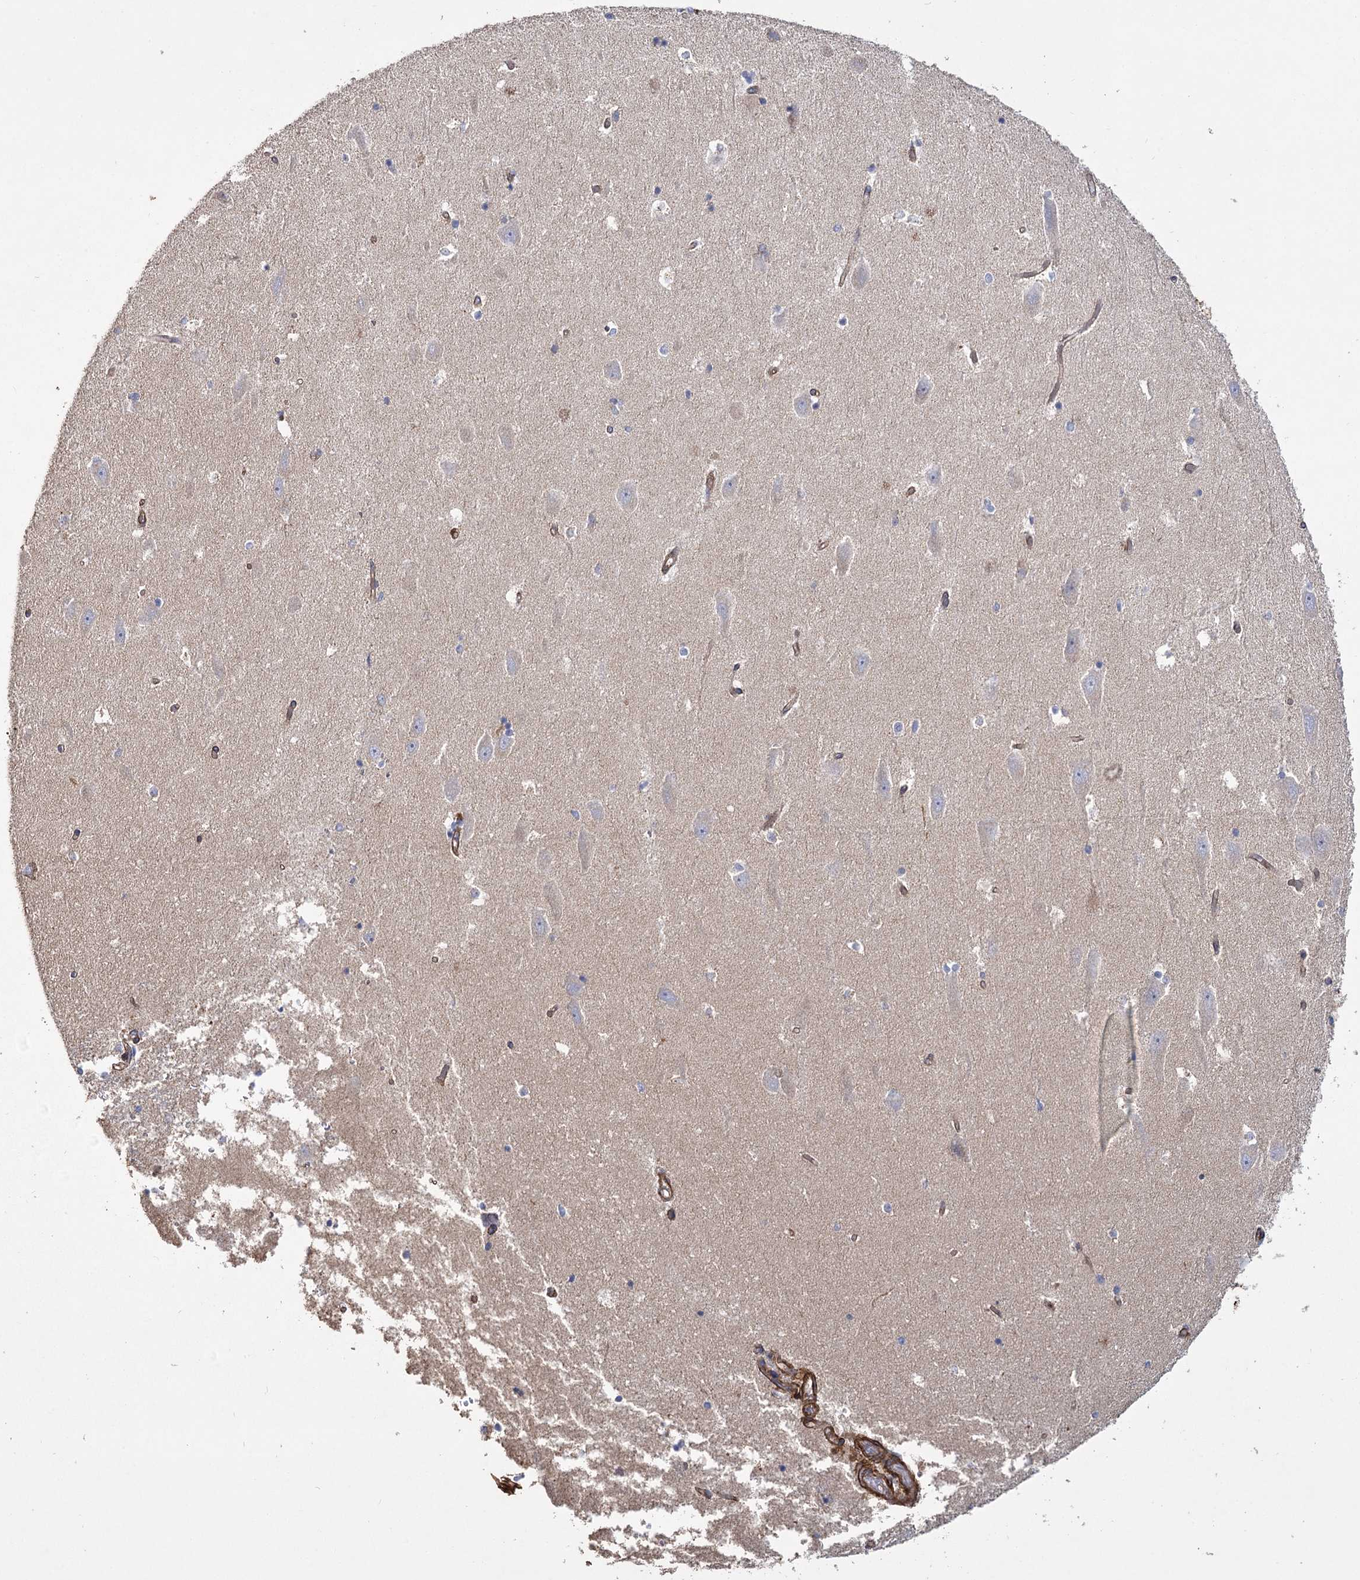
{"staining": {"intensity": "negative", "quantity": "none", "location": "none"}, "tissue": "hippocampus", "cell_type": "Glial cells", "image_type": "normal", "snomed": [{"axis": "morphology", "description": "Normal tissue, NOS"}, {"axis": "topography", "description": "Hippocampus"}], "caption": "IHC micrograph of normal hippocampus: hippocampus stained with DAB displays no significant protein positivity in glial cells. (DAB IHC, high magnification).", "gene": "TMEM164", "patient": {"sex": "male", "age": 45}}